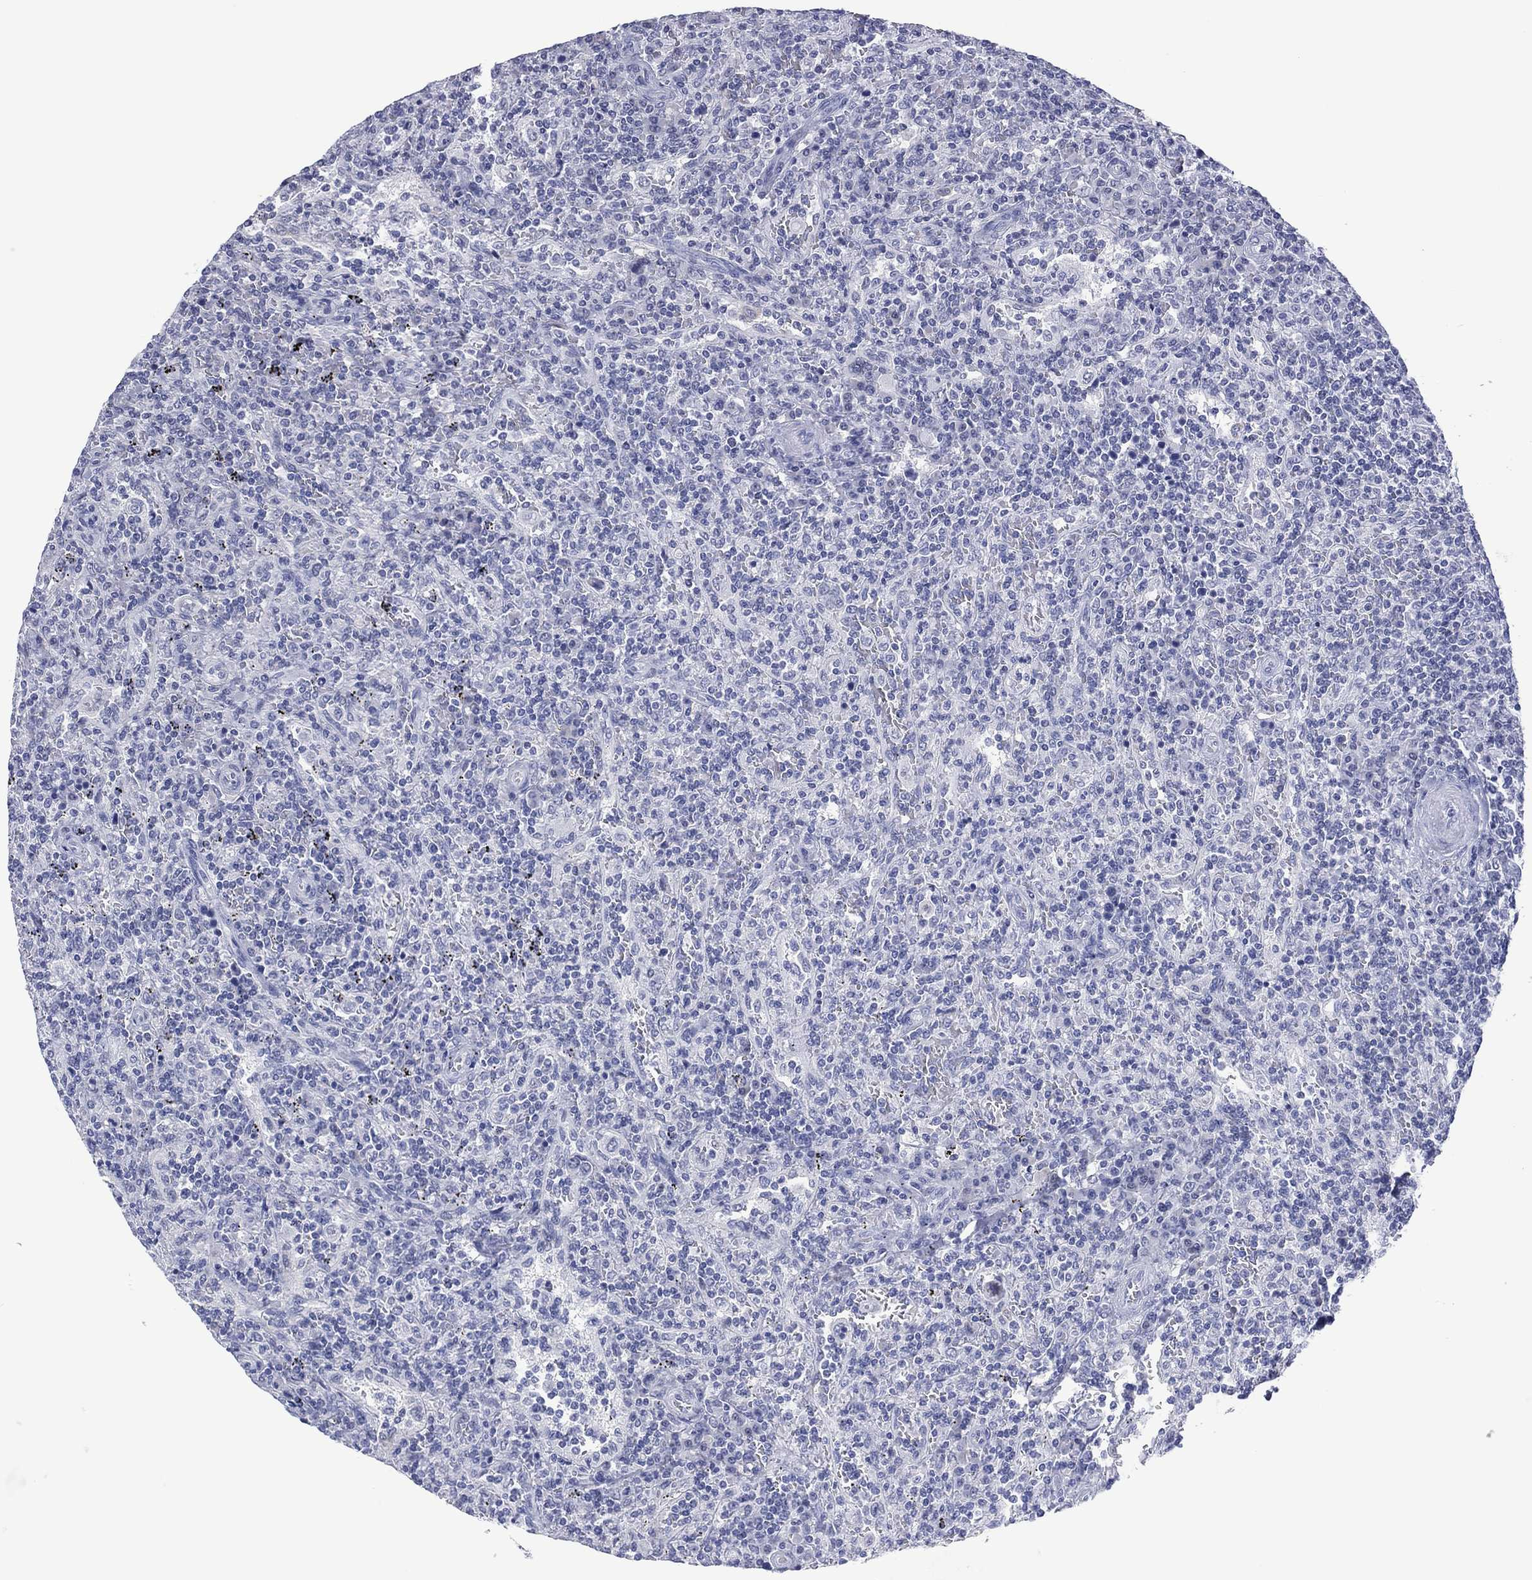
{"staining": {"intensity": "negative", "quantity": "none", "location": "none"}, "tissue": "lymphoma", "cell_type": "Tumor cells", "image_type": "cancer", "snomed": [{"axis": "morphology", "description": "Malignant lymphoma, non-Hodgkin's type, Low grade"}, {"axis": "topography", "description": "Spleen"}], "caption": "A high-resolution histopathology image shows immunohistochemistry (IHC) staining of lymphoma, which exhibits no significant staining in tumor cells.", "gene": "UTF1", "patient": {"sex": "male", "age": 62}}